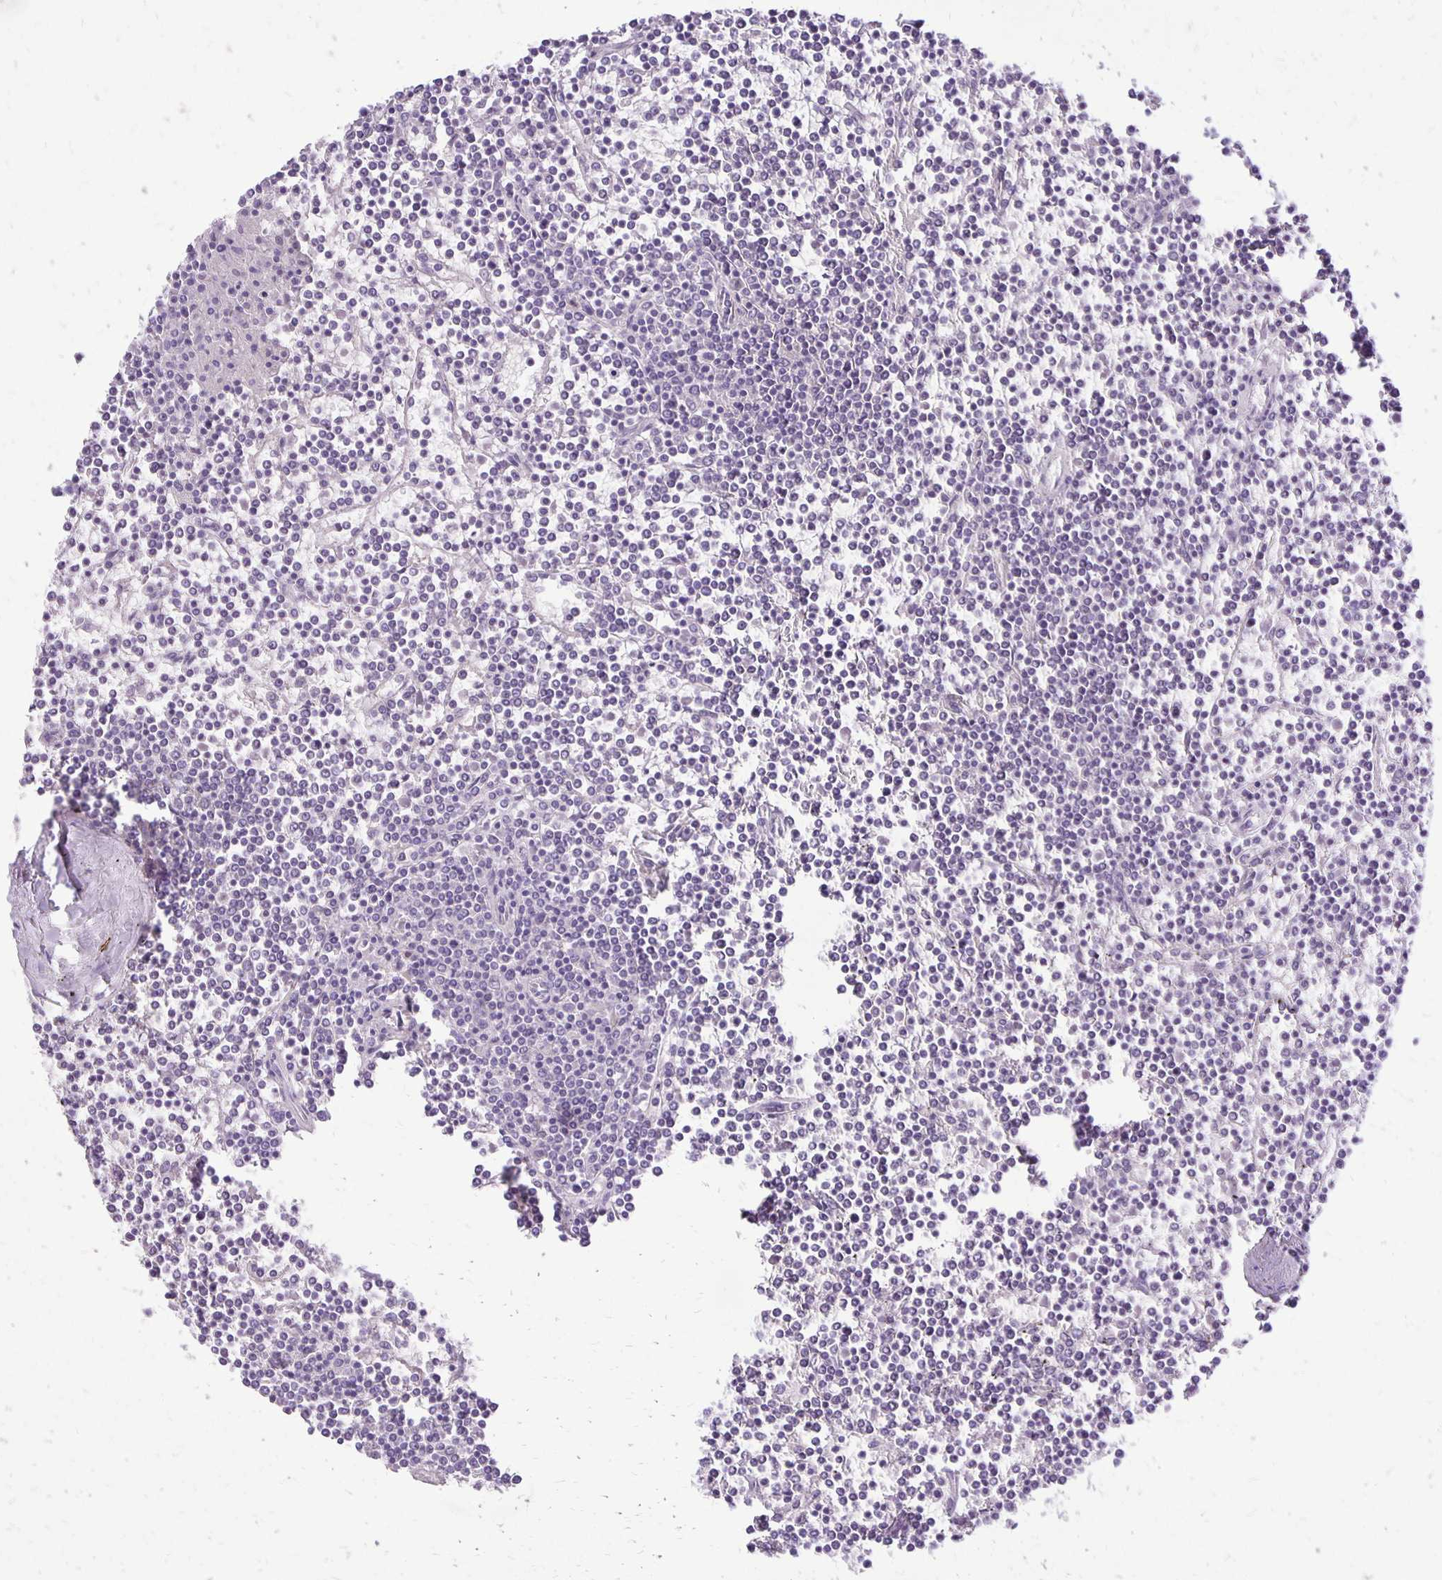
{"staining": {"intensity": "negative", "quantity": "none", "location": "none"}, "tissue": "lymphoma", "cell_type": "Tumor cells", "image_type": "cancer", "snomed": [{"axis": "morphology", "description": "Malignant lymphoma, non-Hodgkin's type, Low grade"}, {"axis": "topography", "description": "Spleen"}], "caption": "Human malignant lymphoma, non-Hodgkin's type (low-grade) stained for a protein using IHC displays no staining in tumor cells.", "gene": "ANKRD45", "patient": {"sex": "female", "age": 19}}